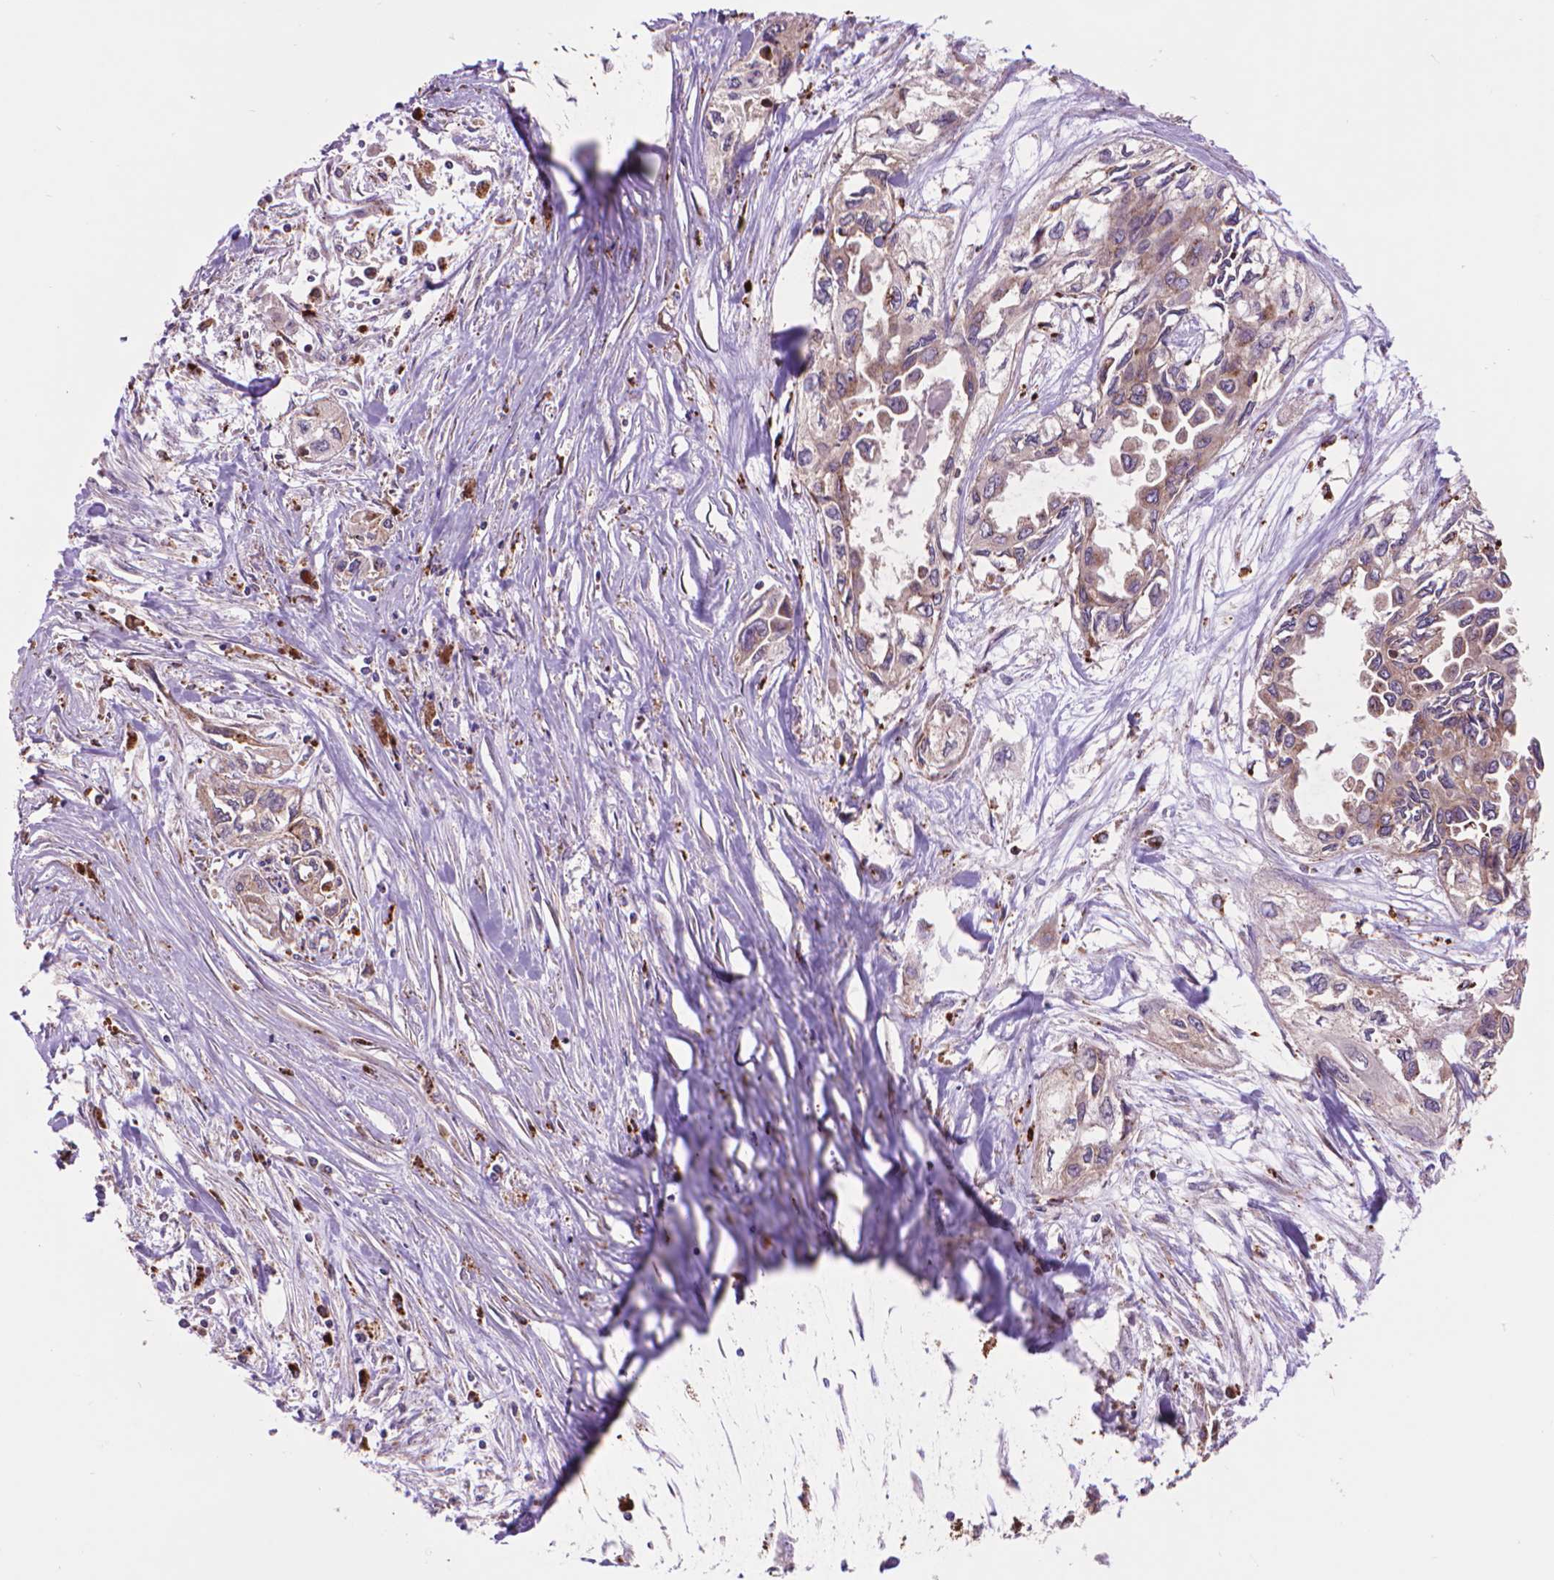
{"staining": {"intensity": "moderate", "quantity": ">75%", "location": "cytoplasmic/membranous"}, "tissue": "pancreatic cancer", "cell_type": "Tumor cells", "image_type": "cancer", "snomed": [{"axis": "morphology", "description": "Adenocarcinoma, NOS"}, {"axis": "topography", "description": "Pancreas"}], "caption": "Pancreatic cancer stained with DAB (3,3'-diaminobenzidine) immunohistochemistry (IHC) shows medium levels of moderate cytoplasmic/membranous positivity in about >75% of tumor cells.", "gene": "GLB1", "patient": {"sex": "female", "age": 55}}